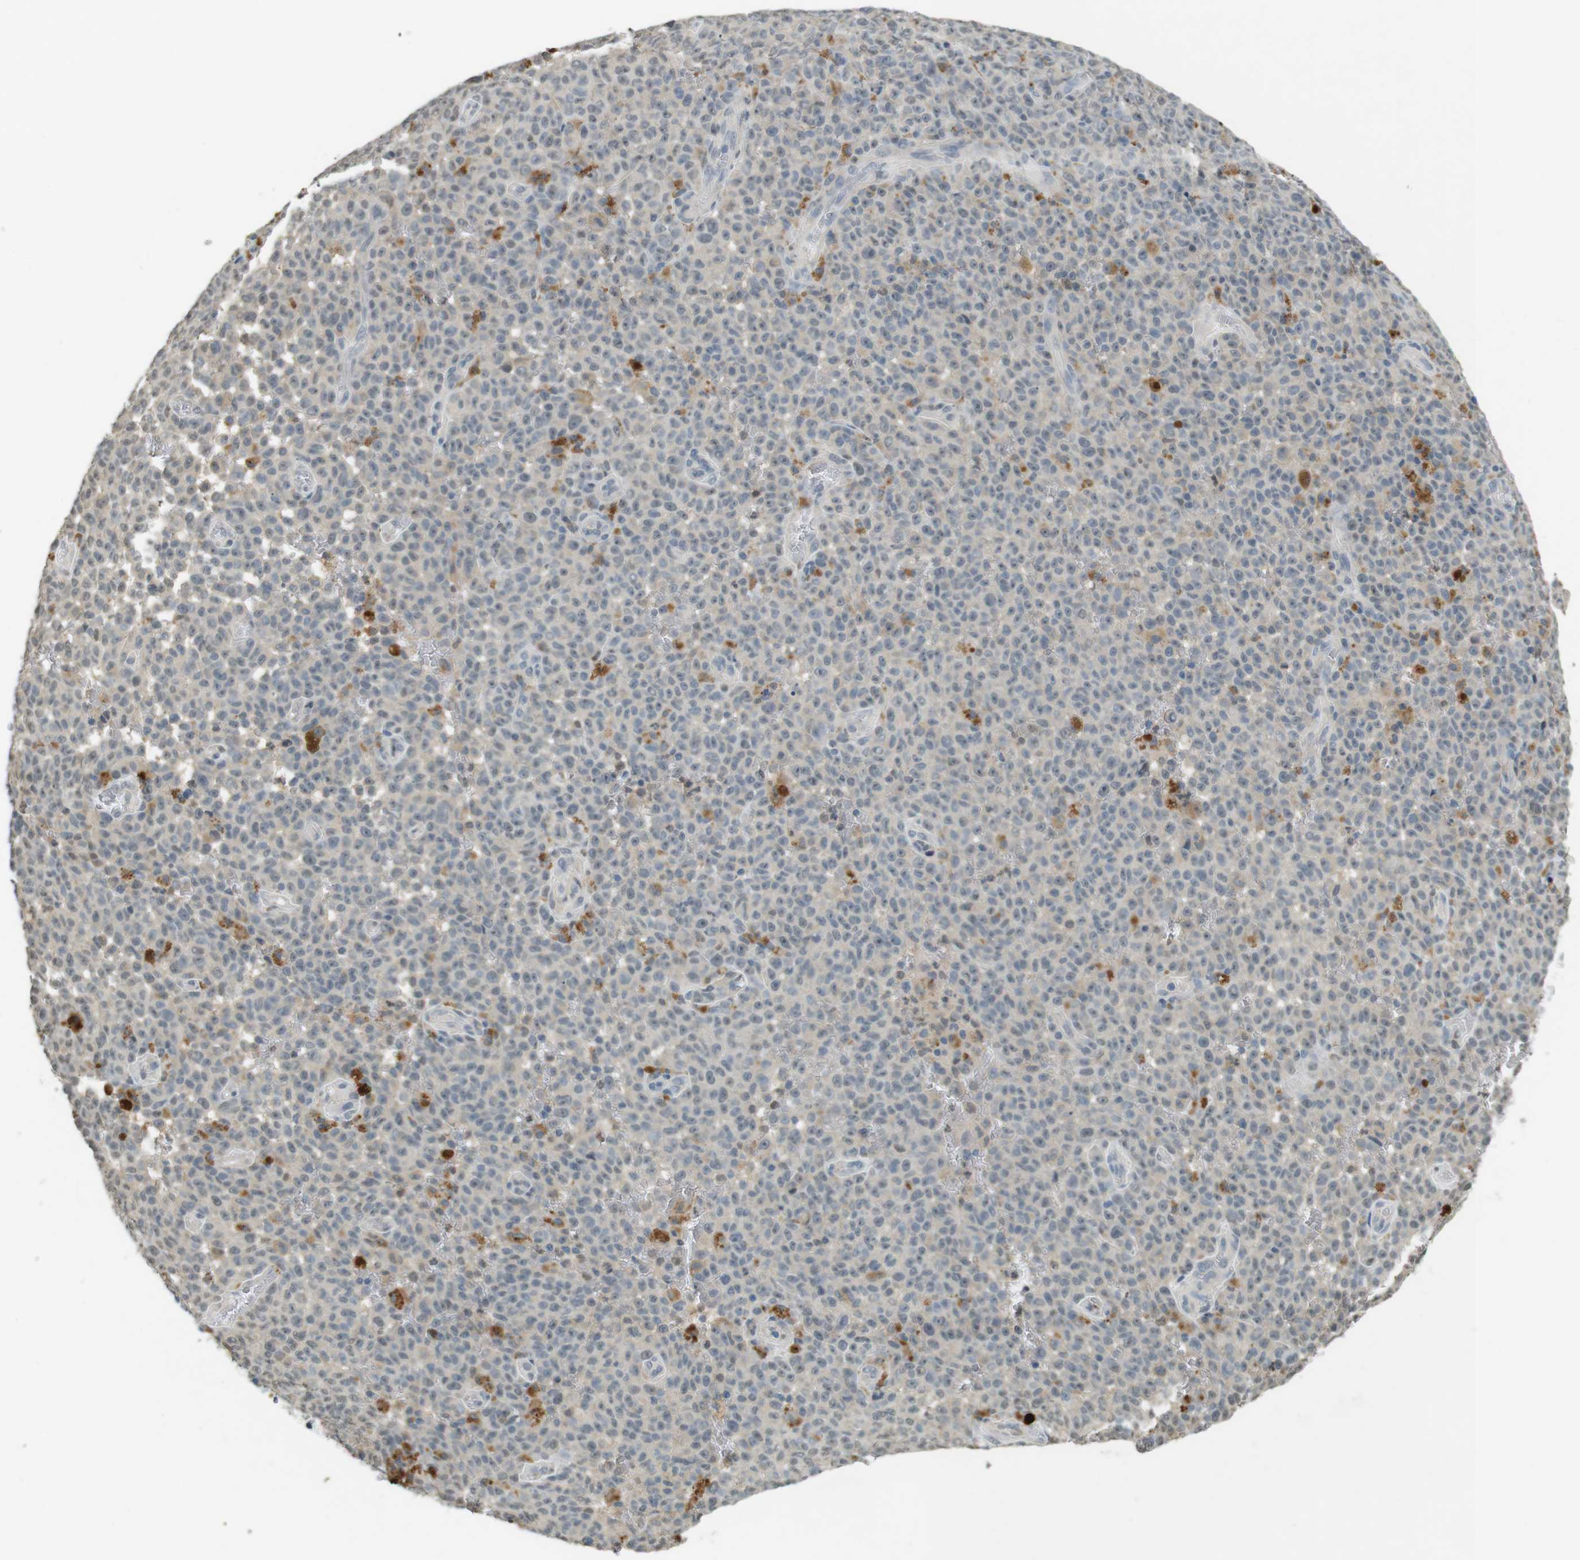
{"staining": {"intensity": "negative", "quantity": "none", "location": "none"}, "tissue": "melanoma", "cell_type": "Tumor cells", "image_type": "cancer", "snomed": [{"axis": "morphology", "description": "Malignant melanoma, NOS"}, {"axis": "topography", "description": "Skin"}], "caption": "Immunohistochemical staining of human malignant melanoma demonstrates no significant positivity in tumor cells.", "gene": "CDK14", "patient": {"sex": "female", "age": 82}}